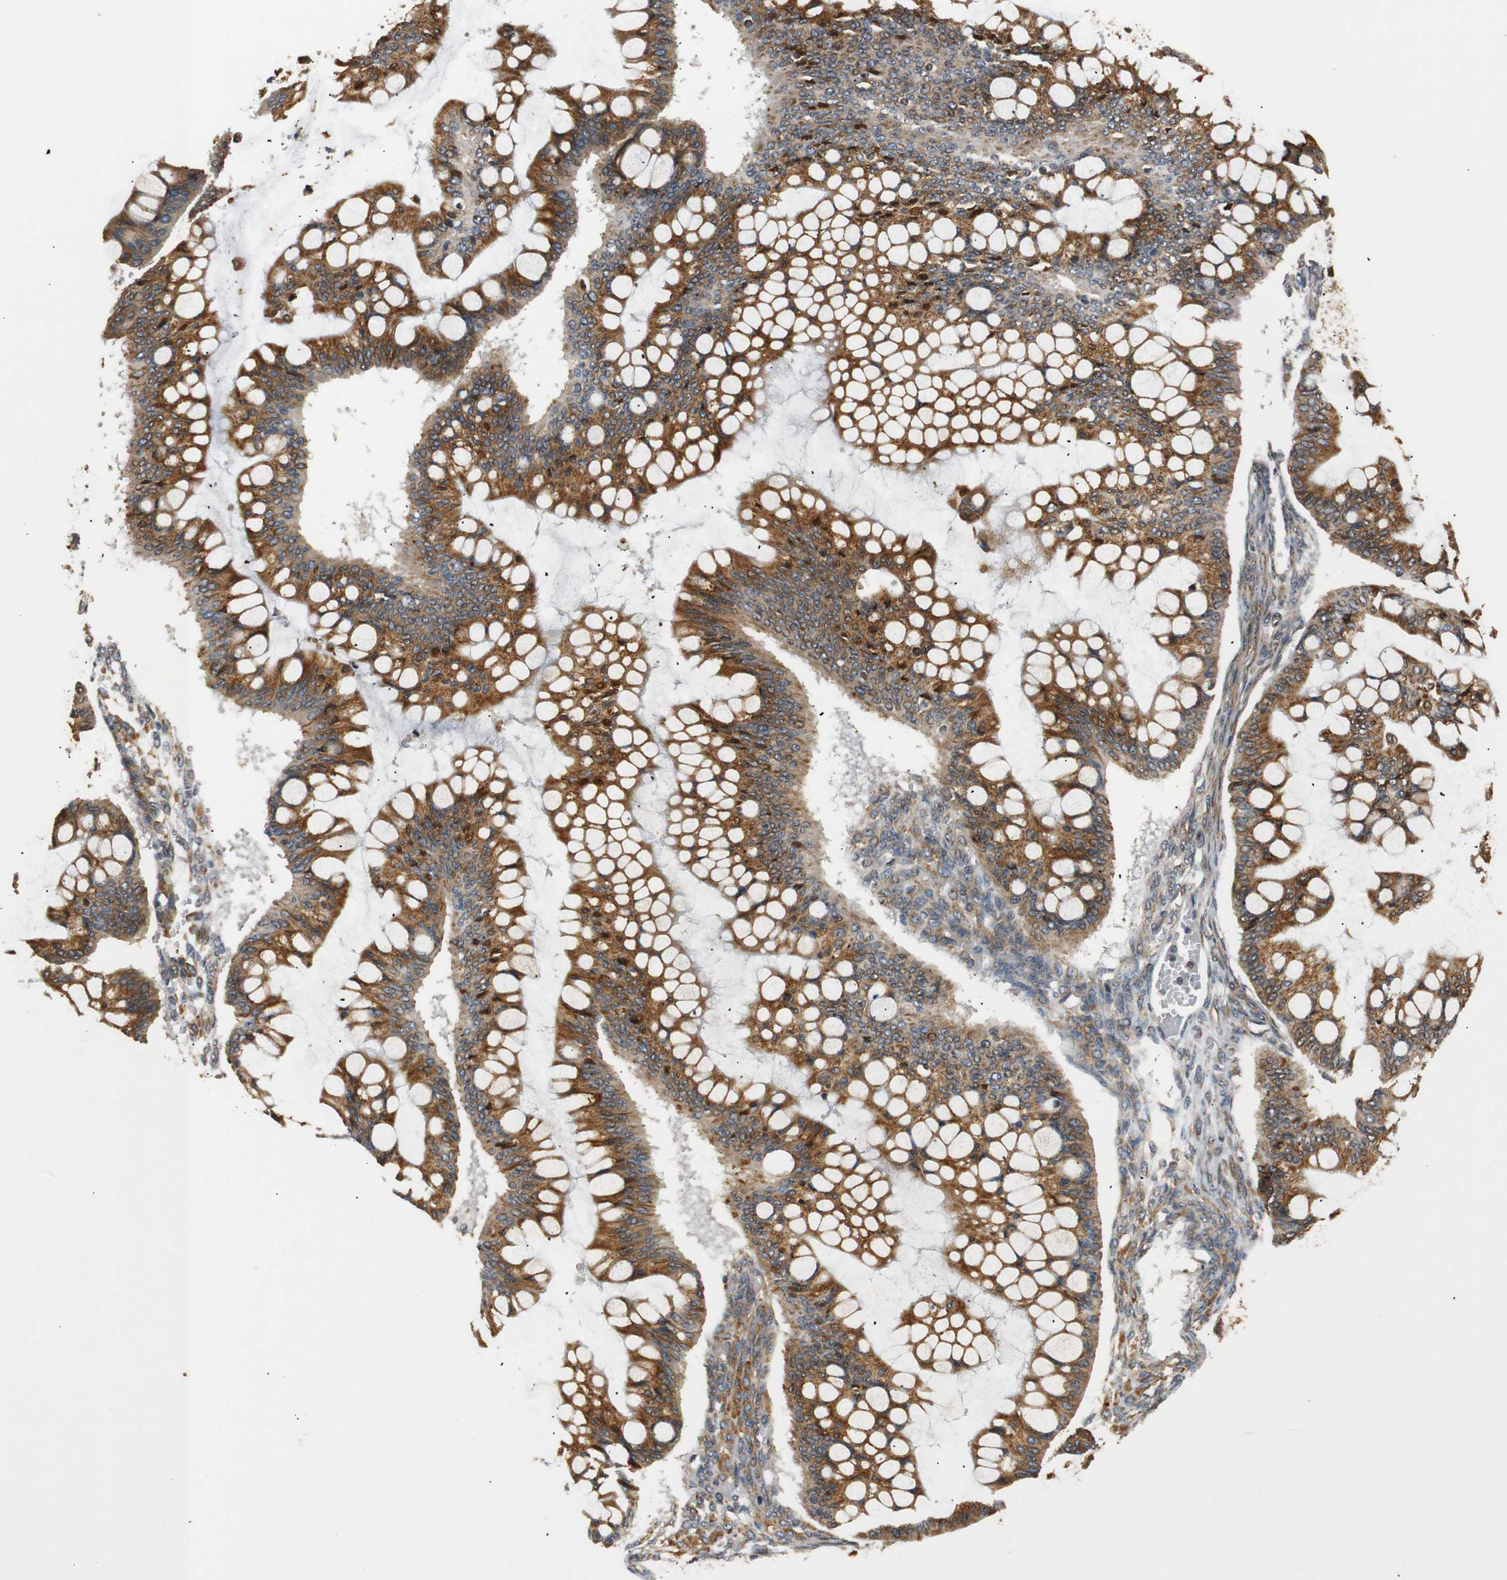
{"staining": {"intensity": "moderate", "quantity": ">75%", "location": "cytoplasmic/membranous"}, "tissue": "ovarian cancer", "cell_type": "Tumor cells", "image_type": "cancer", "snomed": [{"axis": "morphology", "description": "Cystadenocarcinoma, mucinous, NOS"}, {"axis": "topography", "description": "Ovary"}], "caption": "Mucinous cystadenocarcinoma (ovarian) stained with DAB IHC demonstrates medium levels of moderate cytoplasmic/membranous staining in approximately >75% of tumor cells.", "gene": "TMED2", "patient": {"sex": "female", "age": 73}}